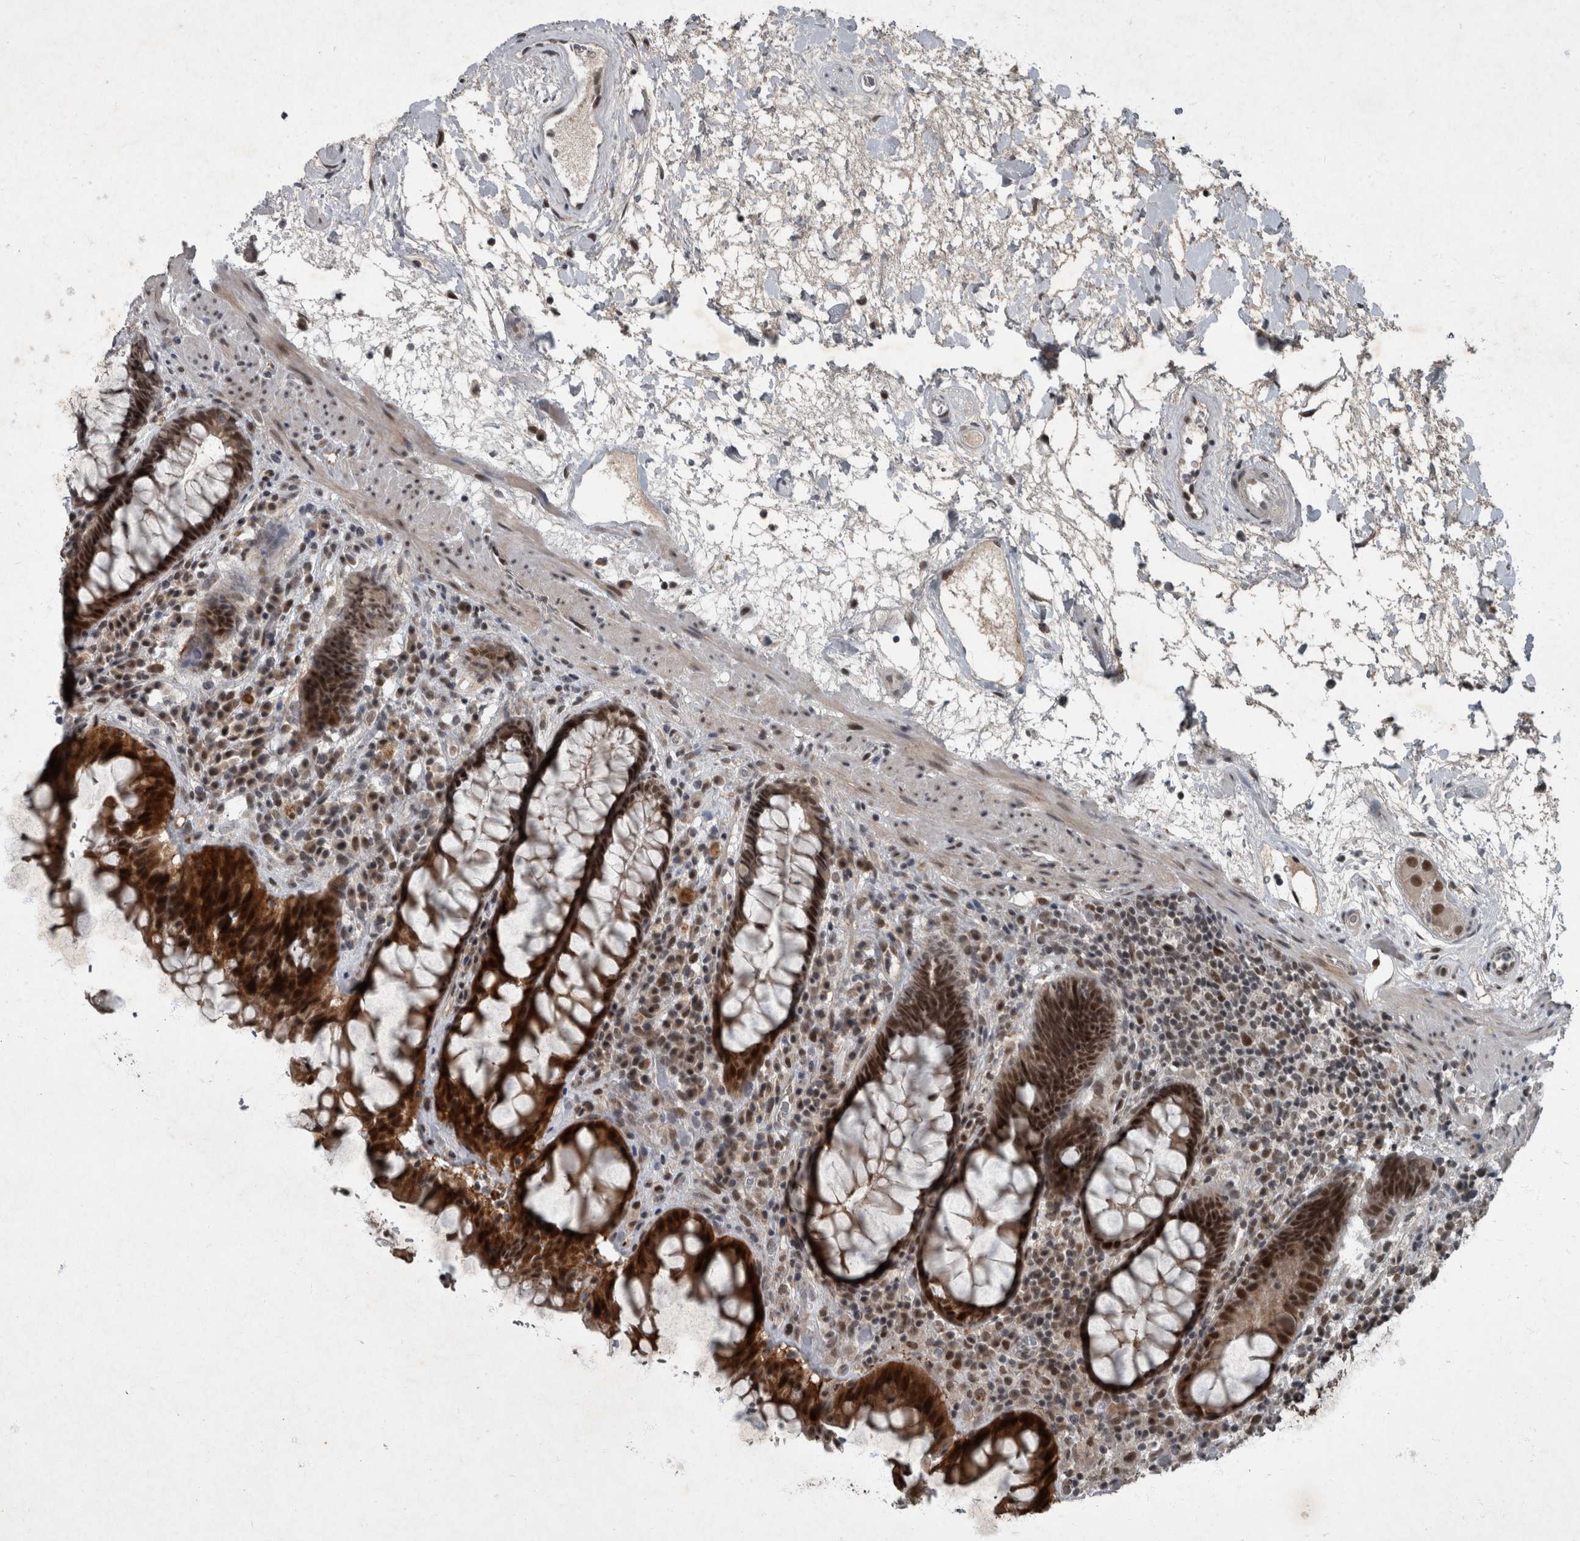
{"staining": {"intensity": "strong", "quantity": ">75%", "location": "cytoplasmic/membranous,nuclear"}, "tissue": "rectum", "cell_type": "Glandular cells", "image_type": "normal", "snomed": [{"axis": "morphology", "description": "Normal tissue, NOS"}, {"axis": "topography", "description": "Rectum"}], "caption": "A brown stain highlights strong cytoplasmic/membranous,nuclear positivity of a protein in glandular cells of benign human rectum. (Stains: DAB (3,3'-diaminobenzidine) in brown, nuclei in blue, Microscopy: brightfield microscopy at high magnification).", "gene": "WDR33", "patient": {"sex": "male", "age": 64}}